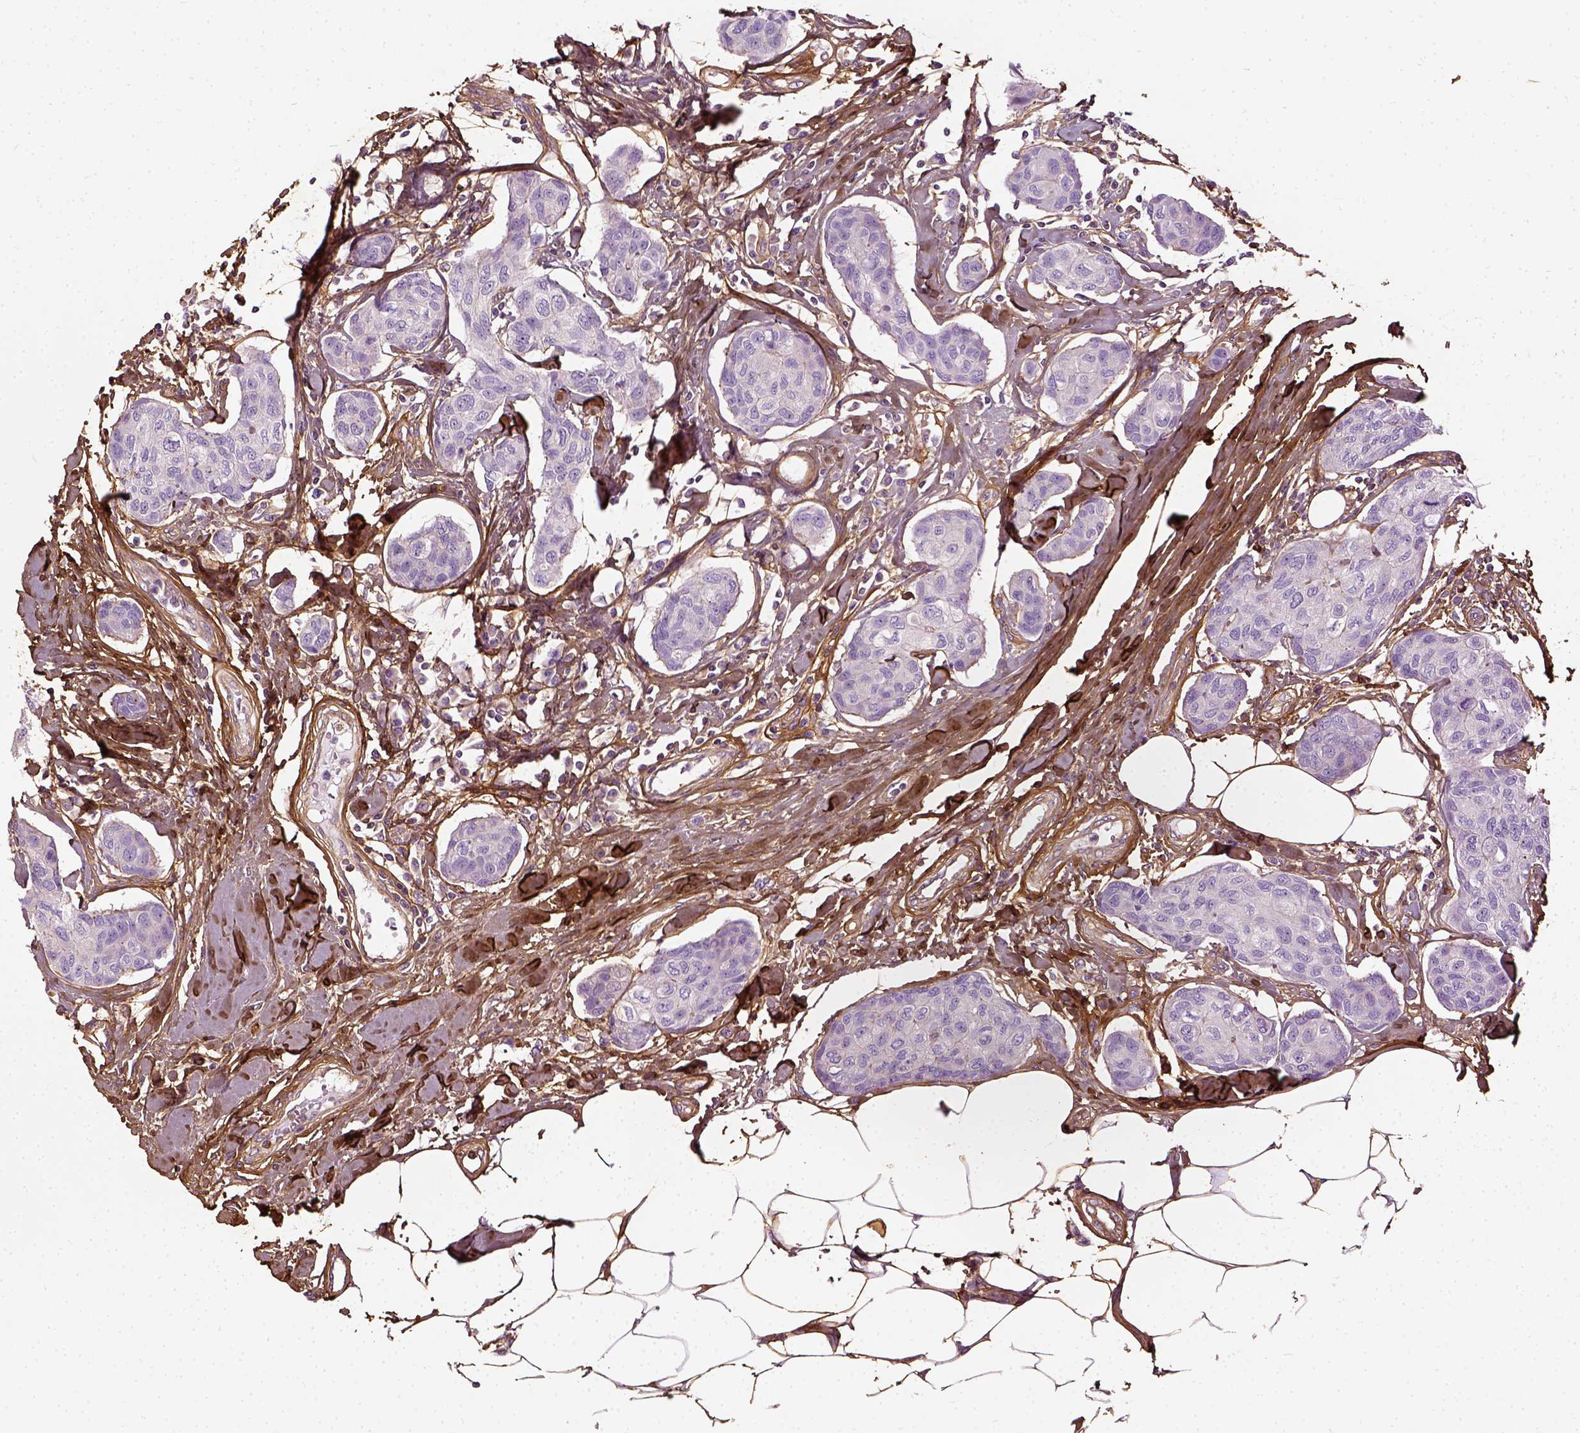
{"staining": {"intensity": "negative", "quantity": "none", "location": "none"}, "tissue": "breast cancer", "cell_type": "Tumor cells", "image_type": "cancer", "snomed": [{"axis": "morphology", "description": "Duct carcinoma"}, {"axis": "topography", "description": "Breast"}], "caption": "IHC of breast cancer (intraductal carcinoma) demonstrates no positivity in tumor cells.", "gene": "COL6A2", "patient": {"sex": "female", "age": 80}}